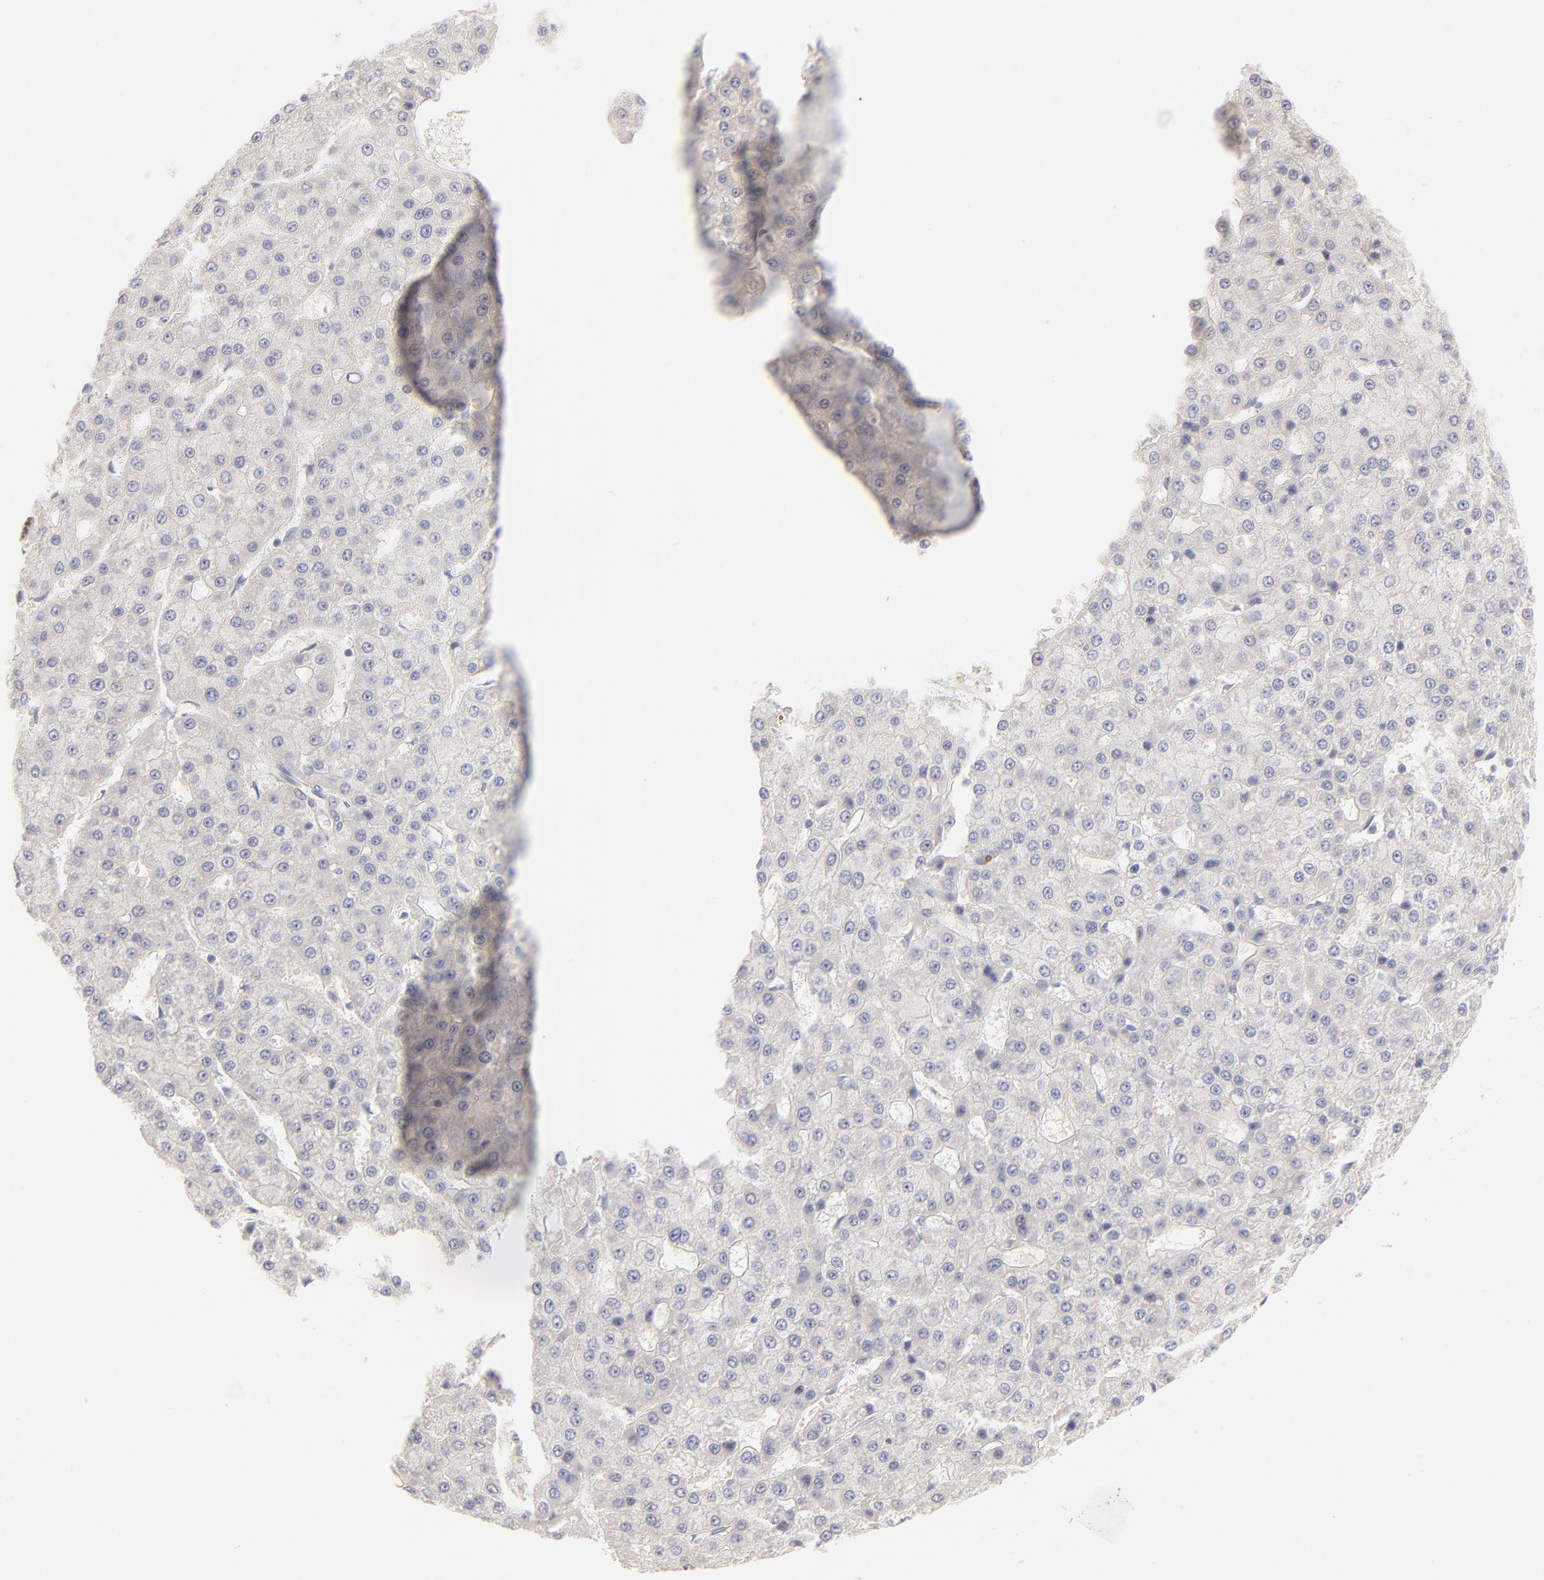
{"staining": {"intensity": "negative", "quantity": "none", "location": "none"}, "tissue": "liver cancer", "cell_type": "Tumor cells", "image_type": "cancer", "snomed": [{"axis": "morphology", "description": "Carcinoma, Hepatocellular, NOS"}, {"axis": "topography", "description": "Liver"}], "caption": "Tumor cells show no significant staining in liver cancer.", "gene": "ELF3", "patient": {"sex": "male", "age": 47}}